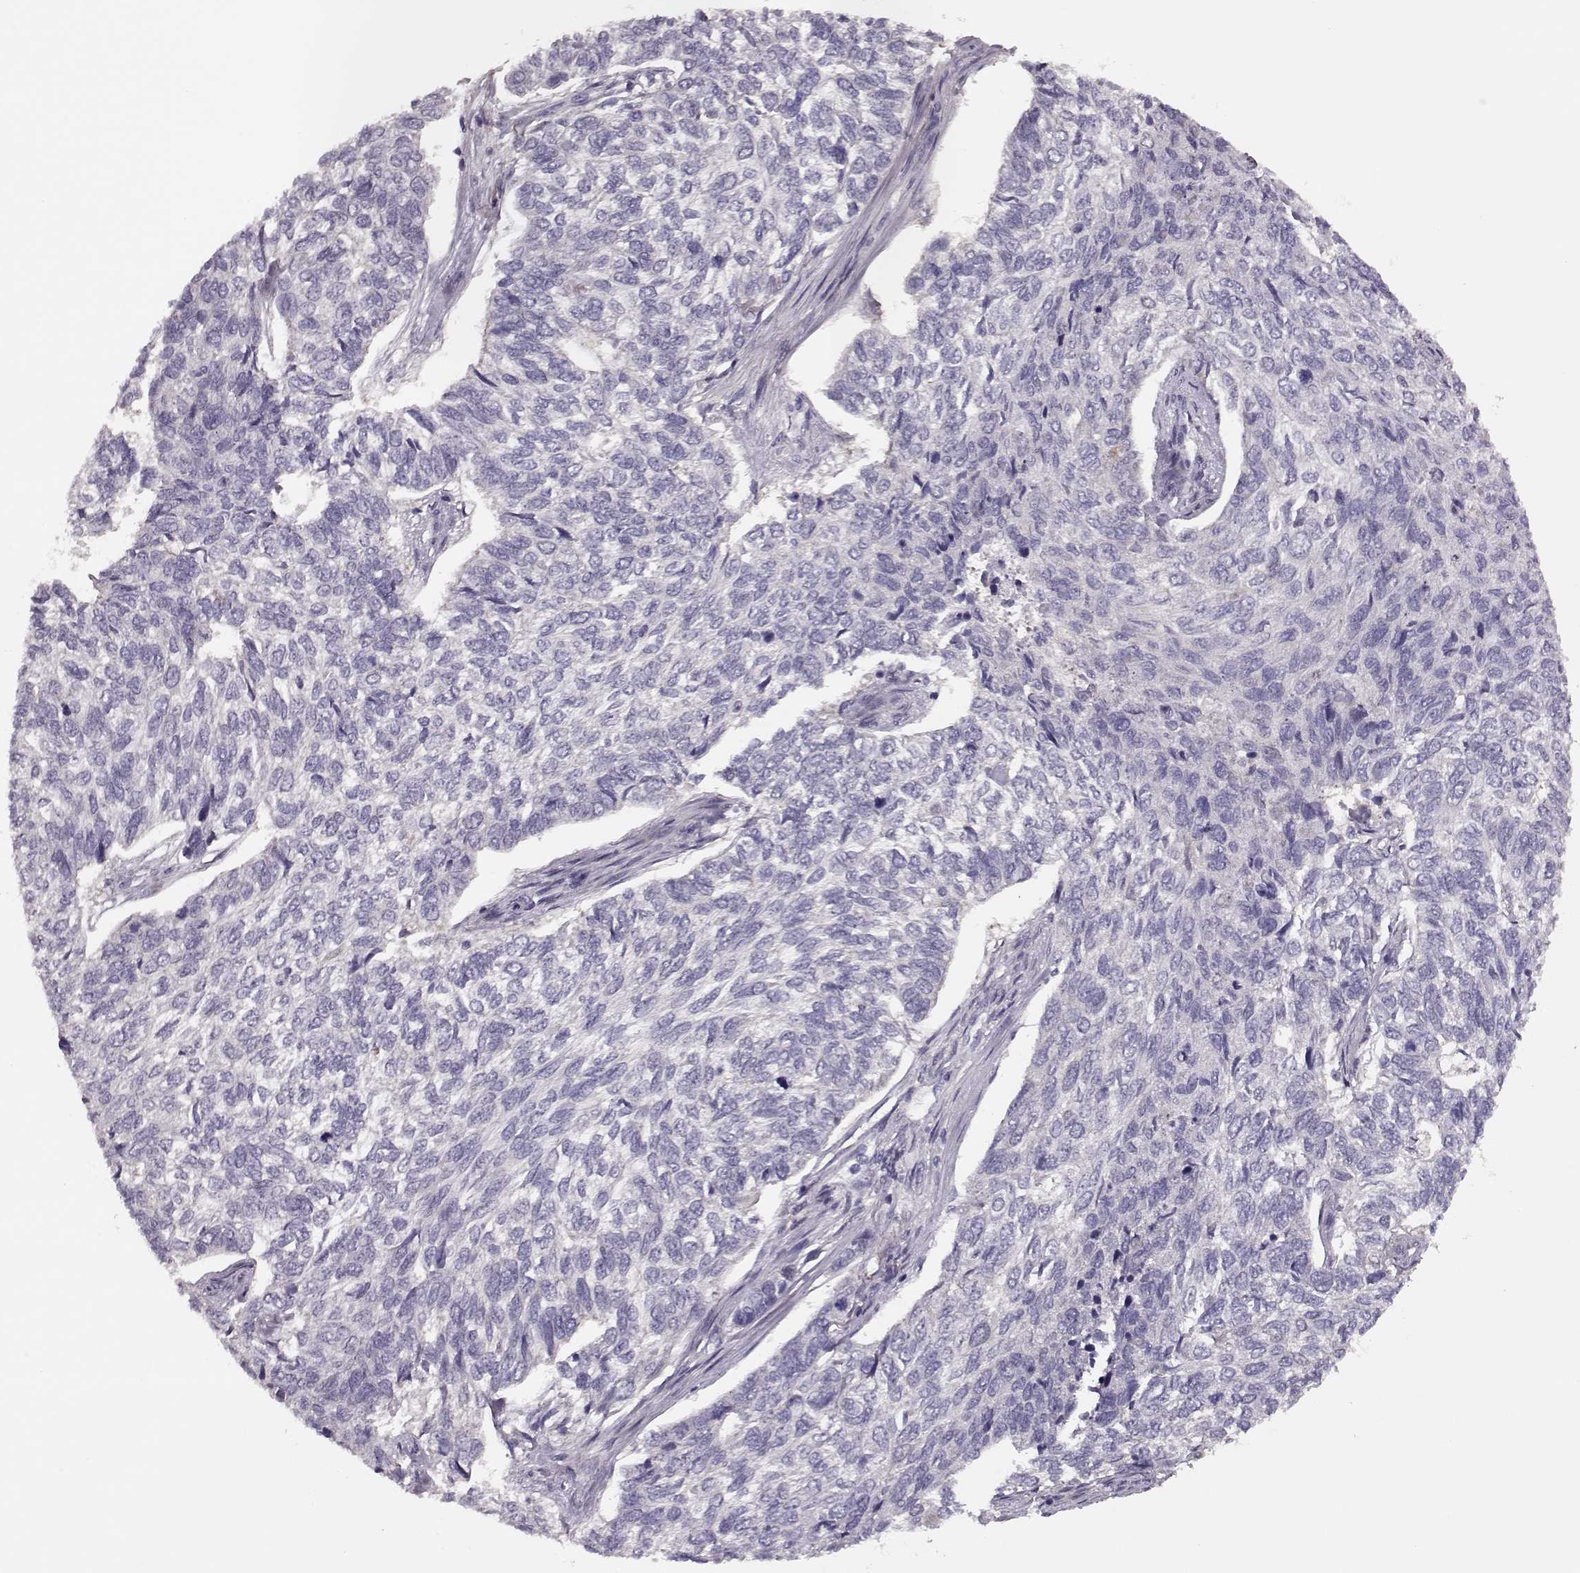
{"staining": {"intensity": "negative", "quantity": "none", "location": "none"}, "tissue": "skin cancer", "cell_type": "Tumor cells", "image_type": "cancer", "snomed": [{"axis": "morphology", "description": "Basal cell carcinoma"}, {"axis": "topography", "description": "Skin"}], "caption": "The micrograph demonstrates no staining of tumor cells in skin cancer (basal cell carcinoma). Nuclei are stained in blue.", "gene": "MTR", "patient": {"sex": "female", "age": 65}}